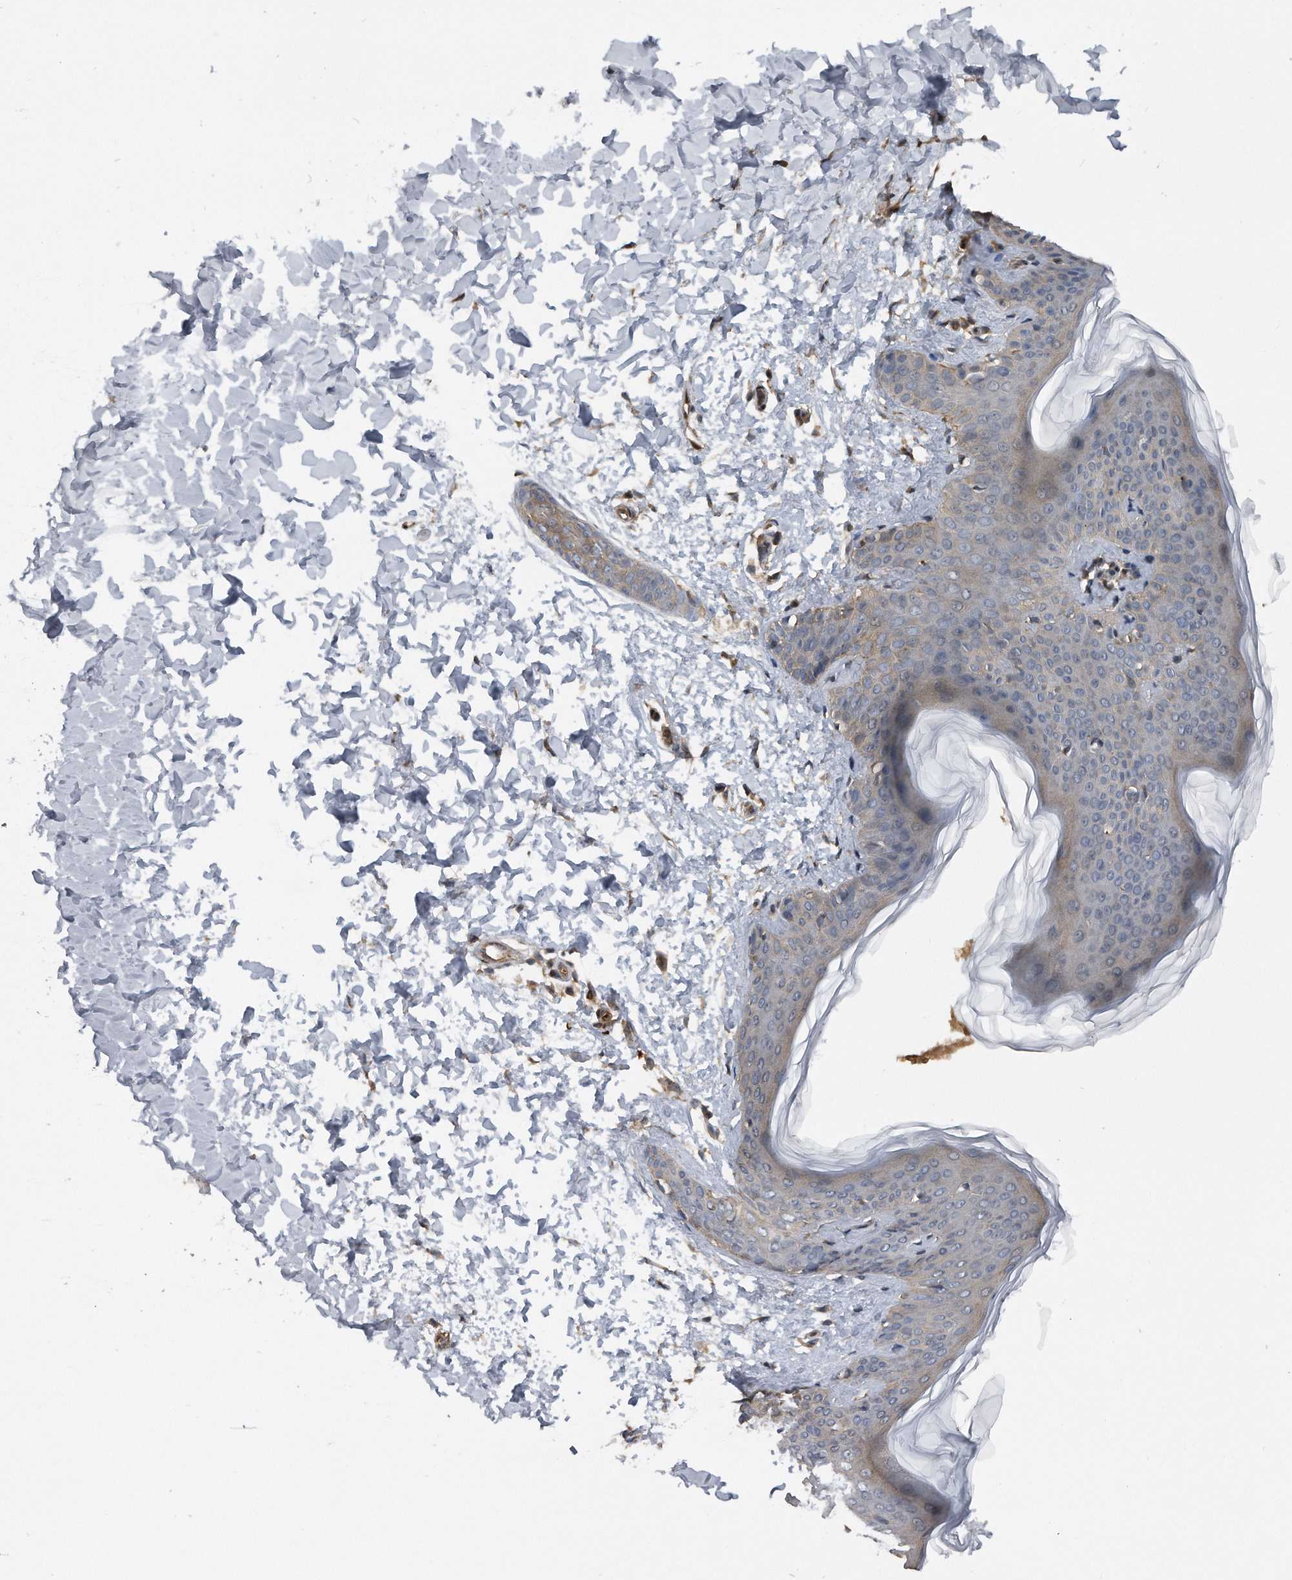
{"staining": {"intensity": "moderate", "quantity": ">75%", "location": "cytoplasmic/membranous"}, "tissue": "skin", "cell_type": "Fibroblasts", "image_type": "normal", "snomed": [{"axis": "morphology", "description": "Normal tissue, NOS"}, {"axis": "topography", "description": "Skin"}], "caption": "Fibroblasts reveal medium levels of moderate cytoplasmic/membranous staining in approximately >75% of cells in benign skin. The protein is shown in brown color, while the nuclei are stained blue.", "gene": "ZNF79", "patient": {"sex": "female", "age": 17}}